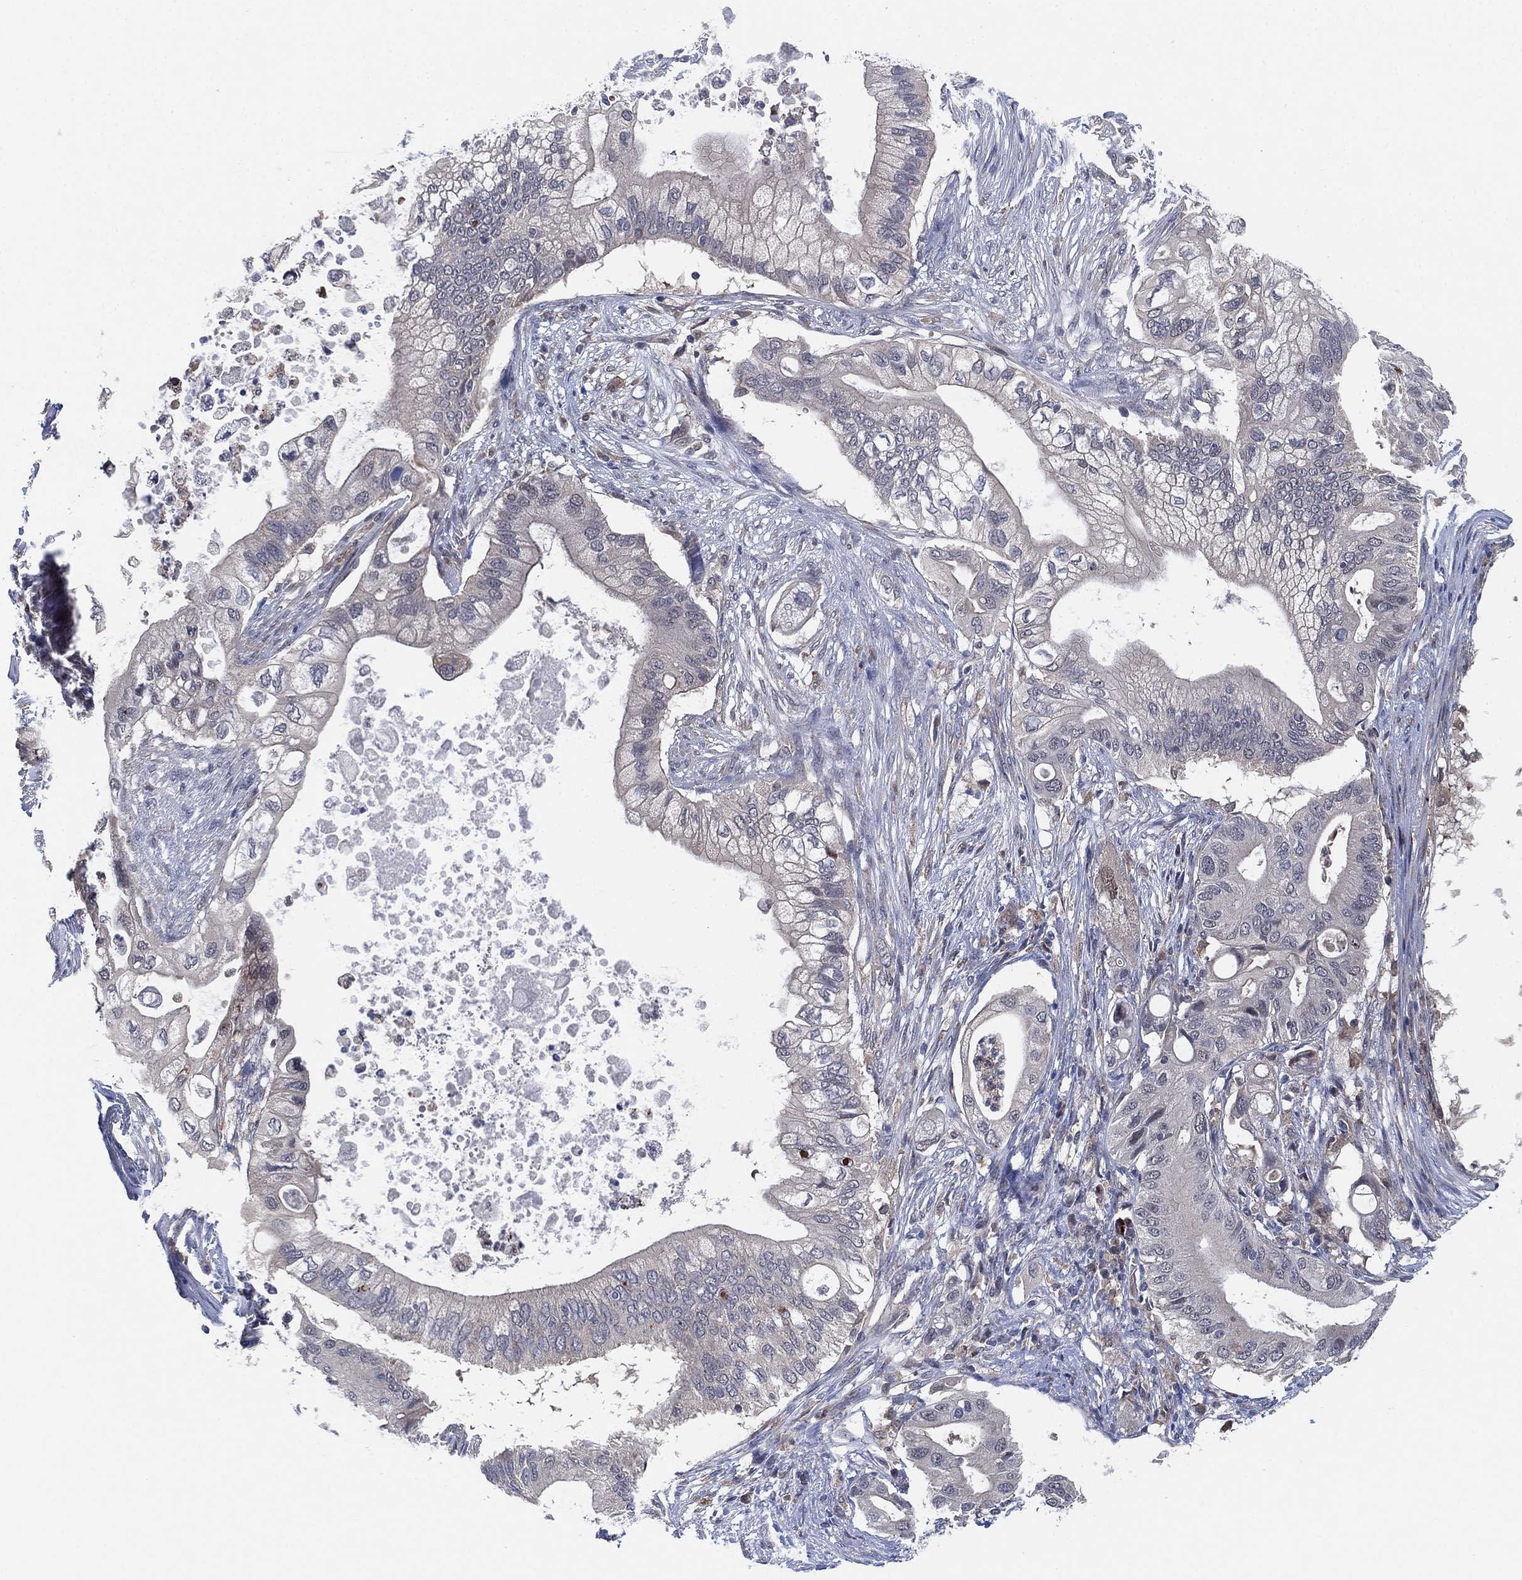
{"staining": {"intensity": "negative", "quantity": "none", "location": "none"}, "tissue": "pancreatic cancer", "cell_type": "Tumor cells", "image_type": "cancer", "snomed": [{"axis": "morphology", "description": "Adenocarcinoma, NOS"}, {"axis": "topography", "description": "Pancreas"}], "caption": "Photomicrograph shows no protein staining in tumor cells of adenocarcinoma (pancreatic) tissue. Brightfield microscopy of immunohistochemistry stained with DAB (3,3'-diaminobenzidine) (brown) and hematoxylin (blue), captured at high magnification.", "gene": "FES", "patient": {"sex": "female", "age": 72}}